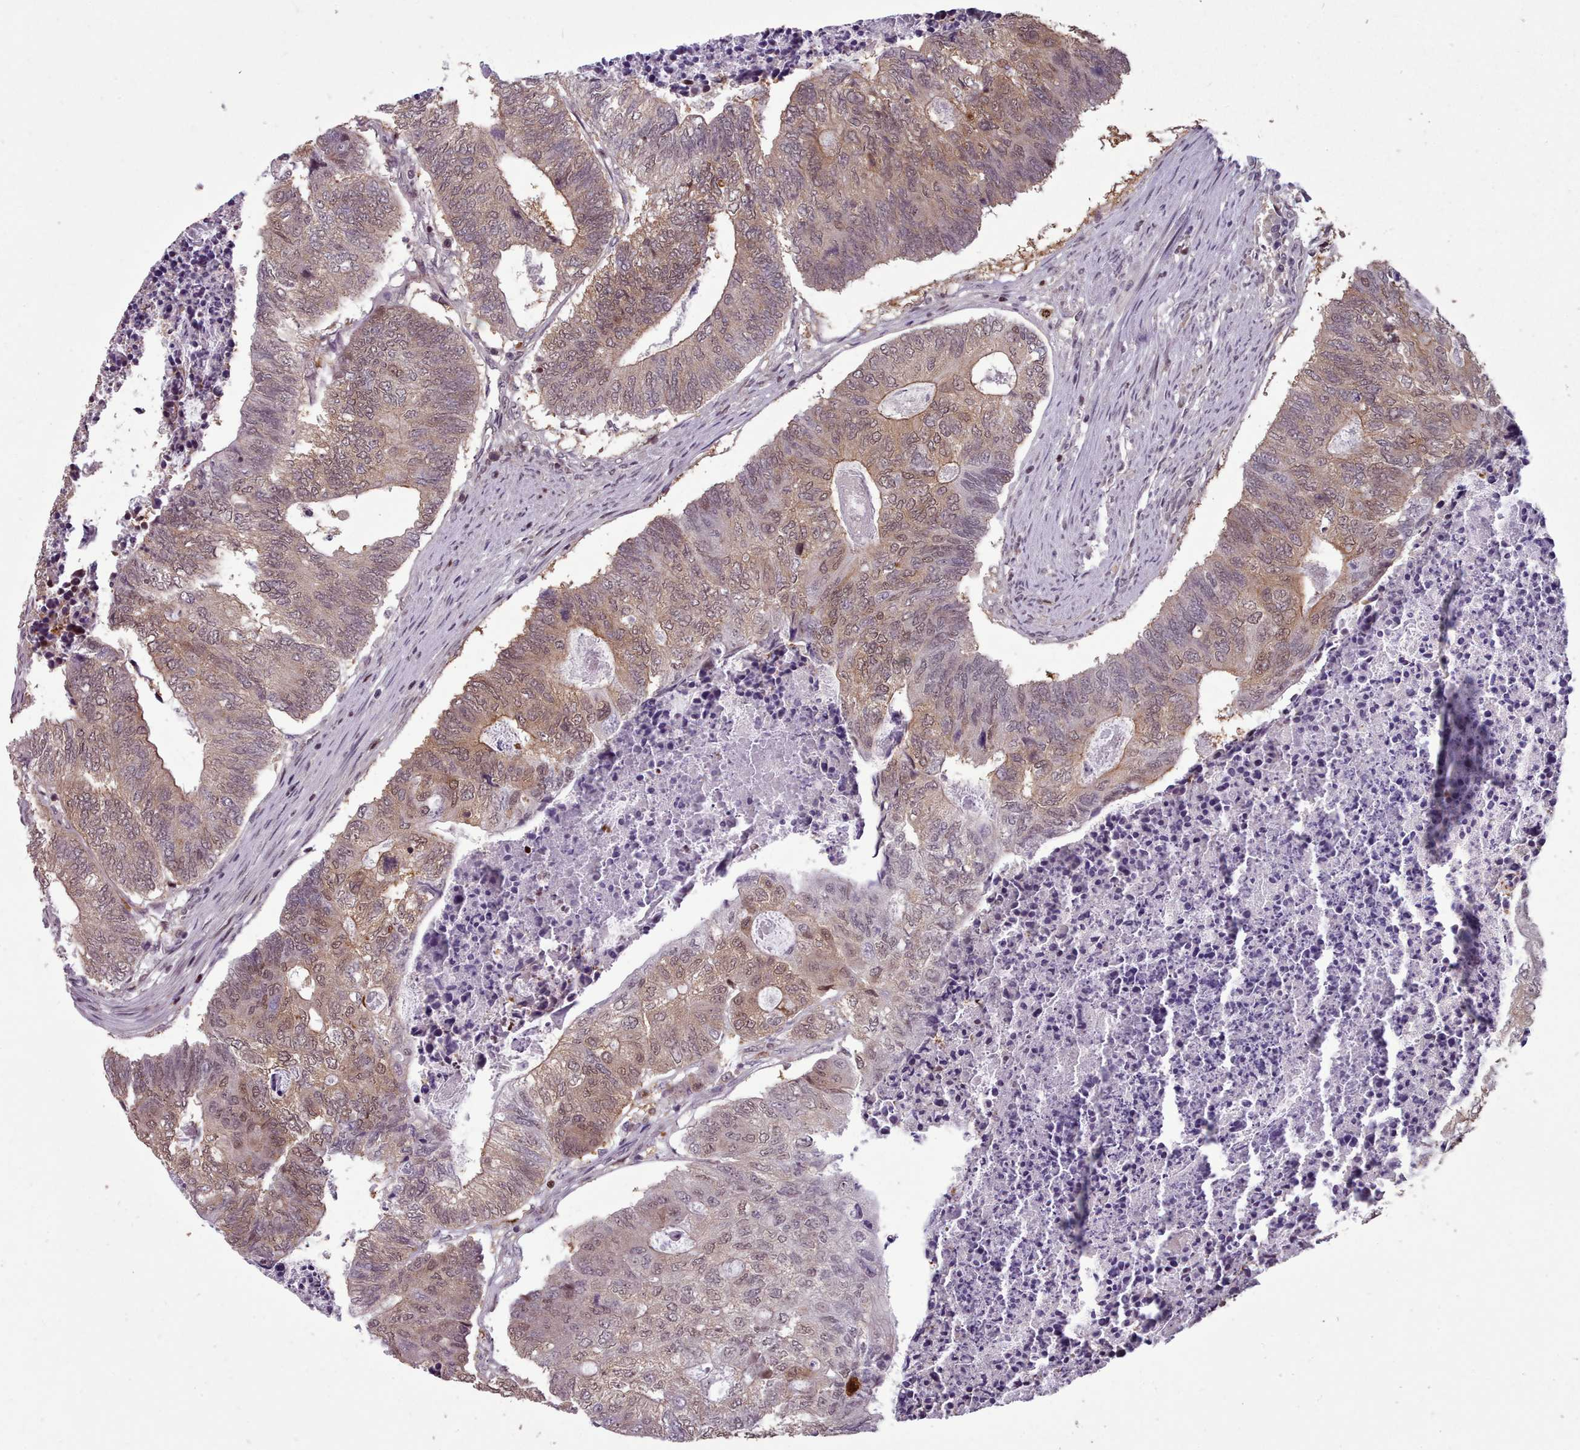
{"staining": {"intensity": "weak", "quantity": ">75%", "location": "cytoplasmic/membranous,nuclear"}, "tissue": "colorectal cancer", "cell_type": "Tumor cells", "image_type": "cancer", "snomed": [{"axis": "morphology", "description": "Adenocarcinoma, NOS"}, {"axis": "topography", "description": "Colon"}], "caption": "Brown immunohistochemical staining in colorectal cancer (adenocarcinoma) shows weak cytoplasmic/membranous and nuclear expression in about >75% of tumor cells.", "gene": "ENSA", "patient": {"sex": "female", "age": 67}}